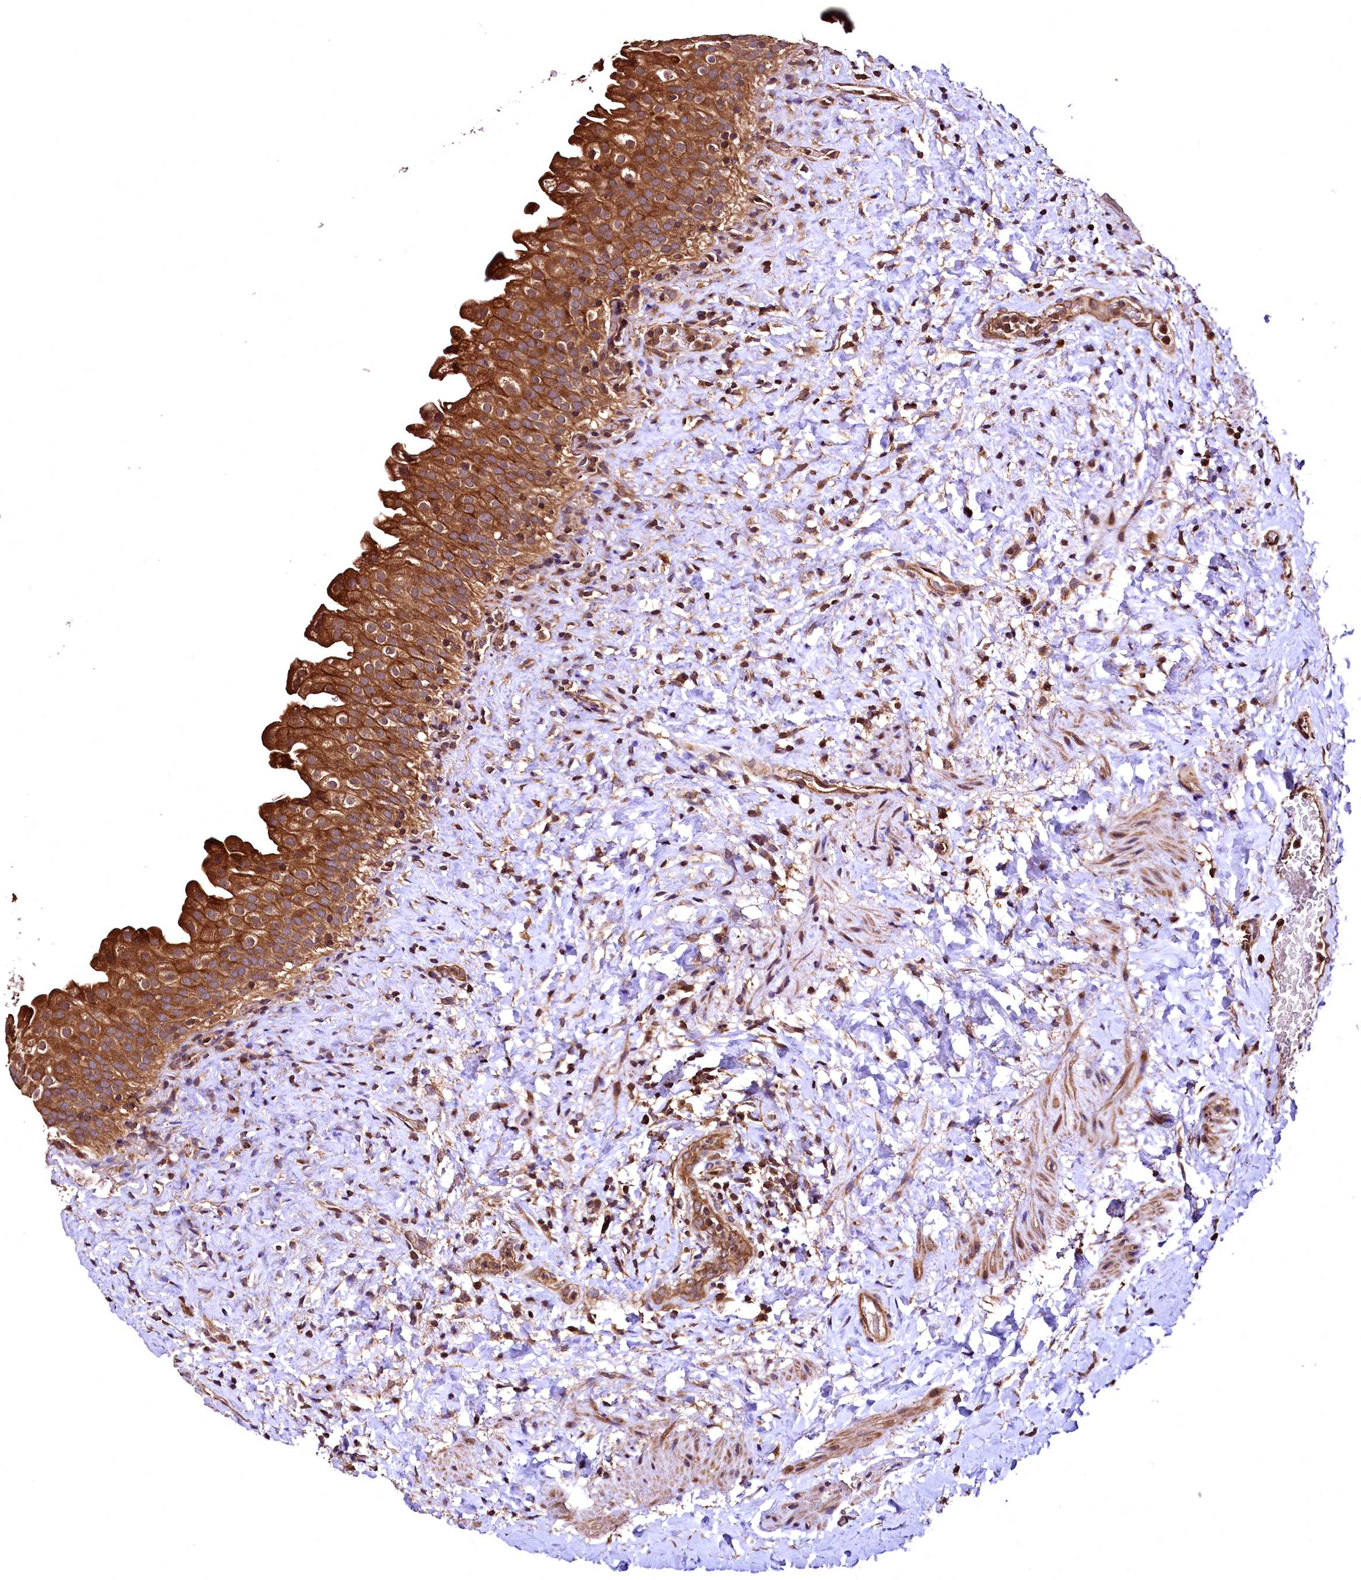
{"staining": {"intensity": "strong", "quantity": ">75%", "location": "cytoplasmic/membranous"}, "tissue": "urinary bladder", "cell_type": "Urothelial cells", "image_type": "normal", "snomed": [{"axis": "morphology", "description": "Normal tissue, NOS"}, {"axis": "topography", "description": "Urinary bladder"}], "caption": "IHC (DAB) staining of normal urinary bladder displays strong cytoplasmic/membranous protein positivity in approximately >75% of urothelial cells. (DAB (3,3'-diaminobenzidine) = brown stain, brightfield microscopy at high magnification).", "gene": "LRSAM1", "patient": {"sex": "female", "age": 27}}